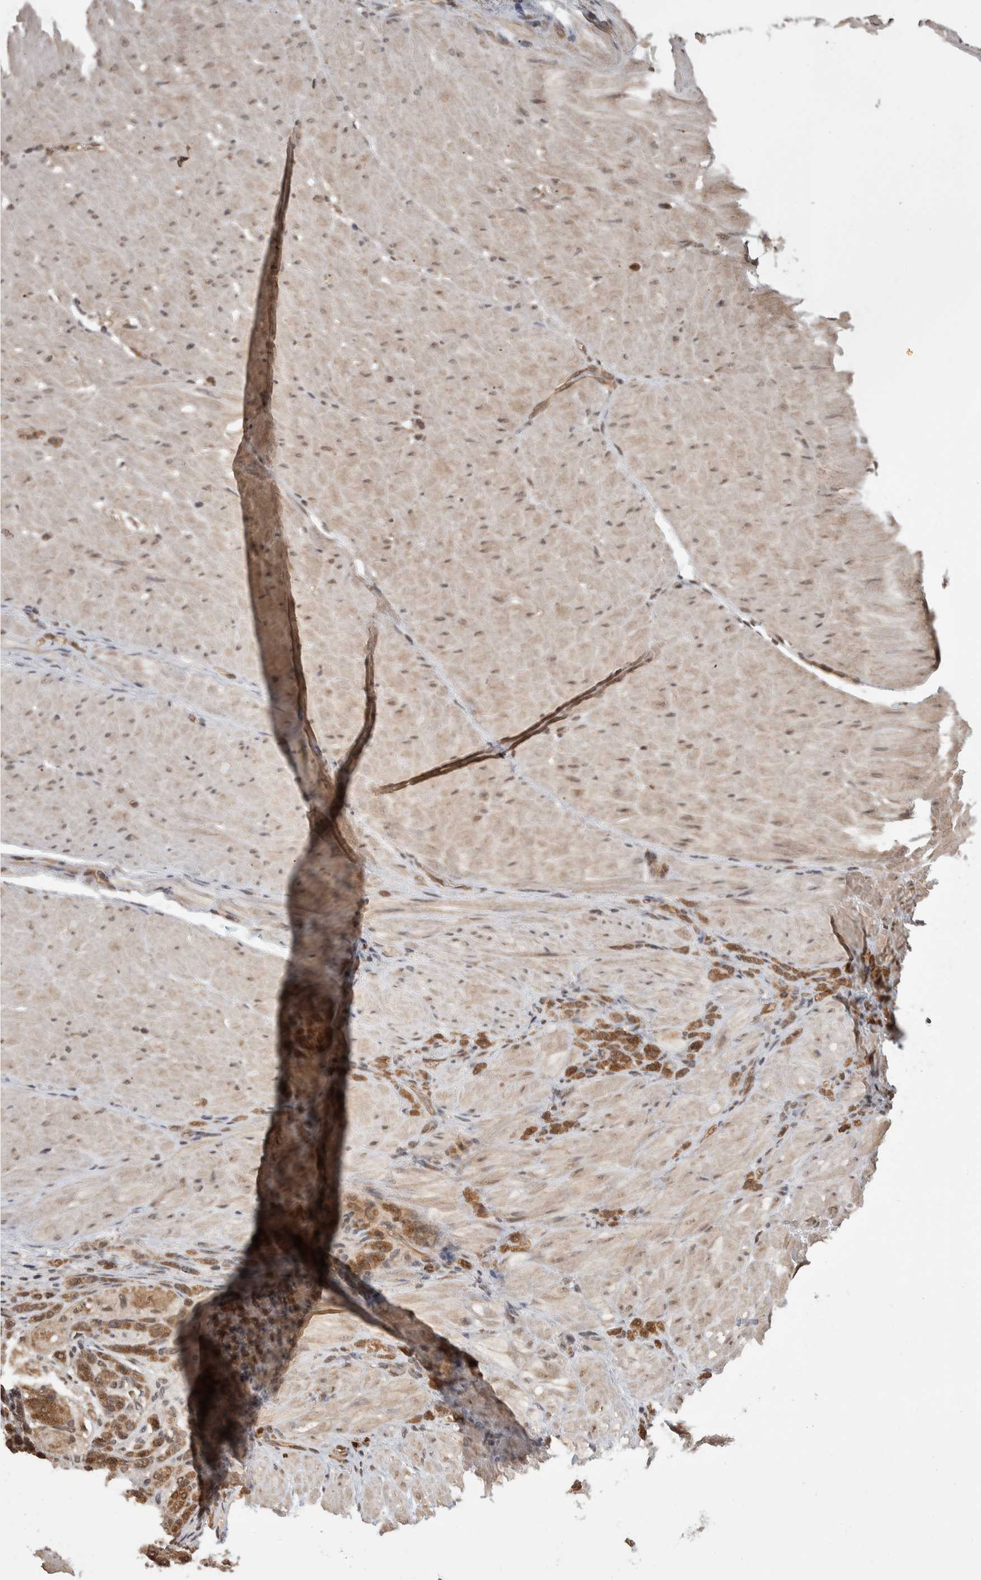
{"staining": {"intensity": "moderate", "quantity": "25%-75%", "location": "cytoplasmic/membranous,nuclear"}, "tissue": "stomach cancer", "cell_type": "Tumor cells", "image_type": "cancer", "snomed": [{"axis": "morphology", "description": "Normal tissue, NOS"}, {"axis": "morphology", "description": "Adenocarcinoma, NOS"}, {"axis": "topography", "description": "Stomach"}], "caption": "Immunohistochemical staining of human stomach cancer demonstrates moderate cytoplasmic/membranous and nuclear protein staining in about 25%-75% of tumor cells.", "gene": "ZNF592", "patient": {"sex": "male", "age": 82}}